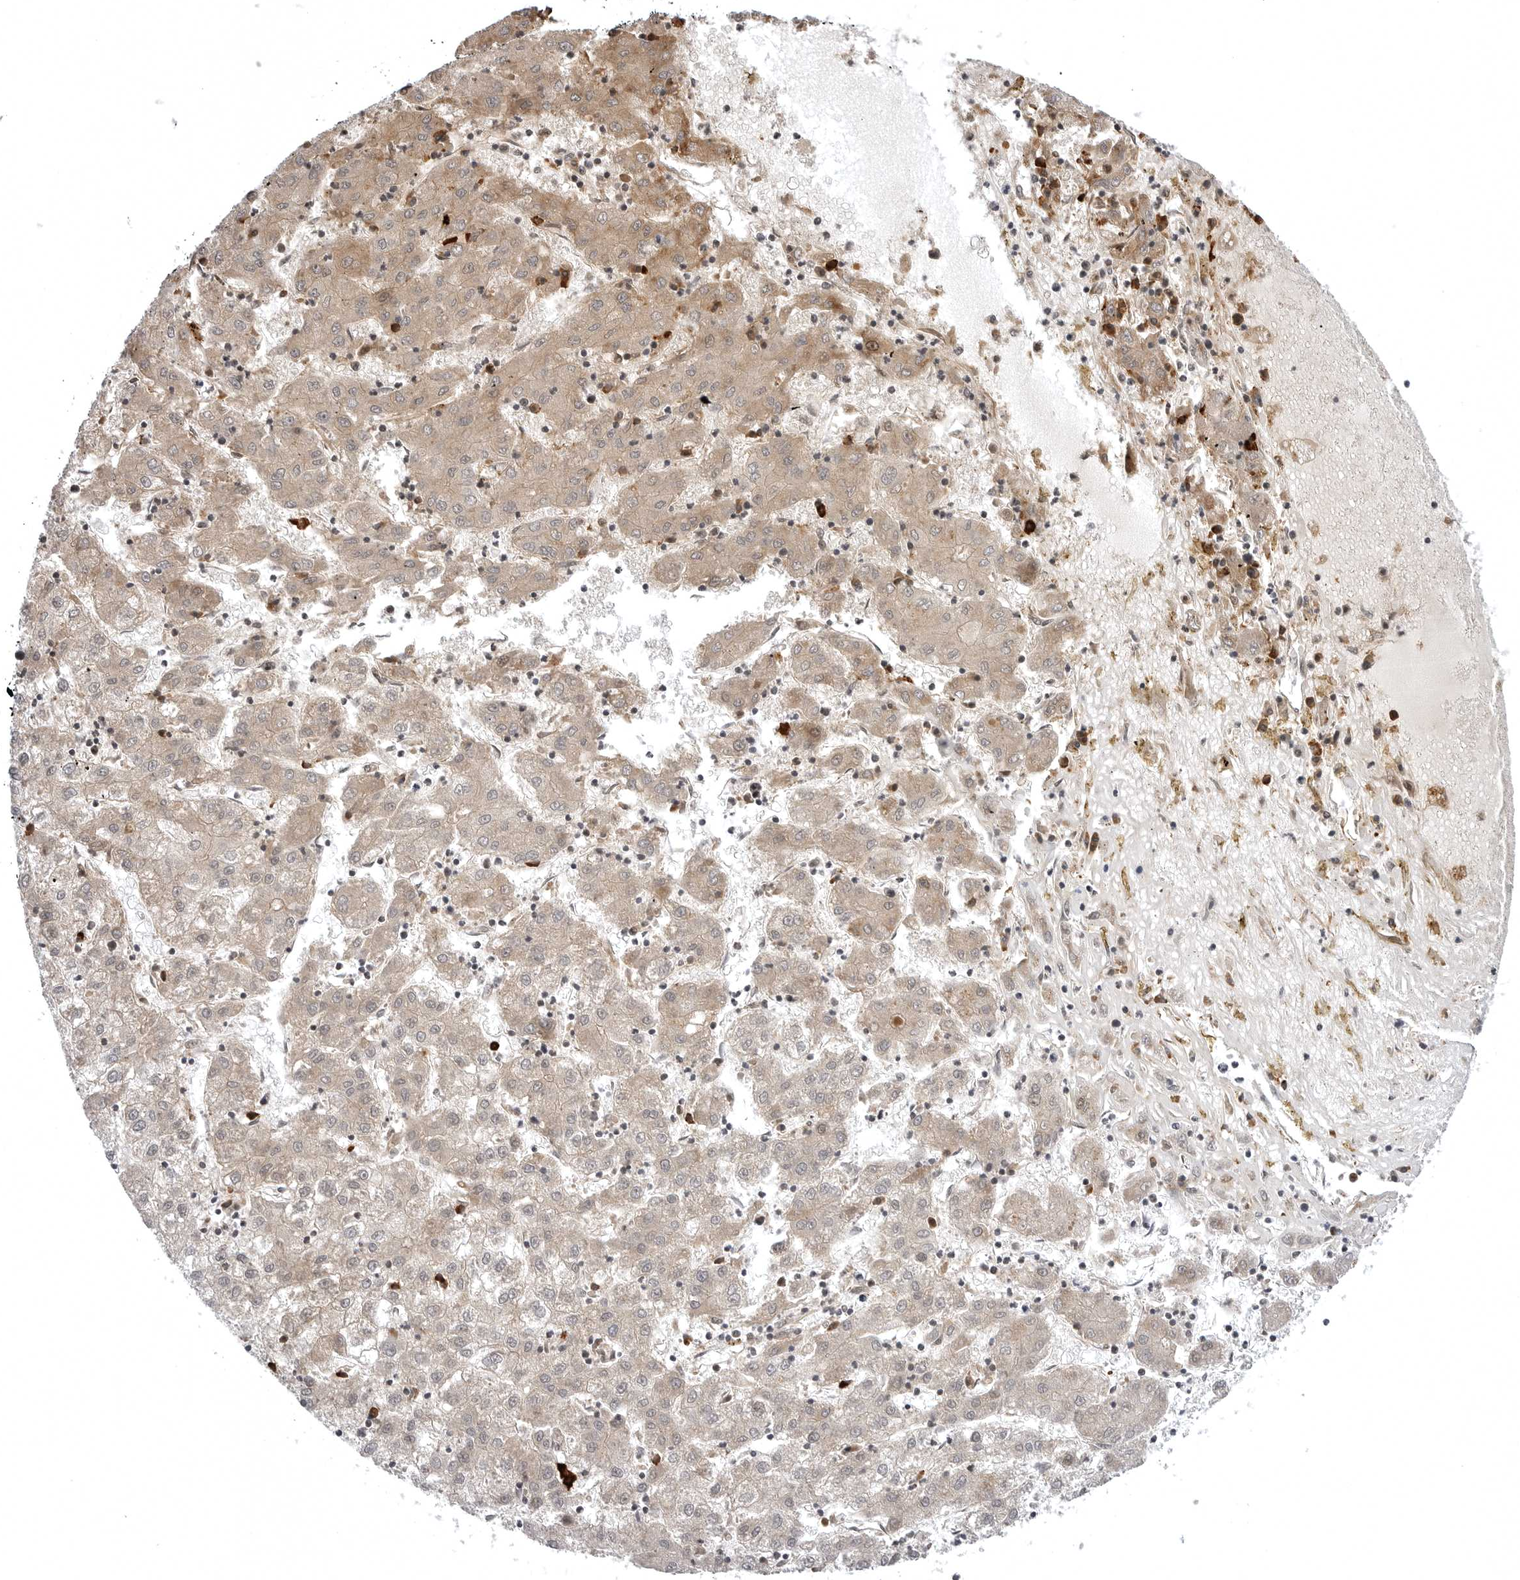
{"staining": {"intensity": "weak", "quantity": "25%-75%", "location": "cytoplasmic/membranous"}, "tissue": "liver cancer", "cell_type": "Tumor cells", "image_type": "cancer", "snomed": [{"axis": "morphology", "description": "Carcinoma, Hepatocellular, NOS"}, {"axis": "topography", "description": "Liver"}], "caption": "About 25%-75% of tumor cells in liver cancer (hepatocellular carcinoma) exhibit weak cytoplasmic/membranous protein positivity as visualized by brown immunohistochemical staining.", "gene": "ARL5A", "patient": {"sex": "male", "age": 72}}